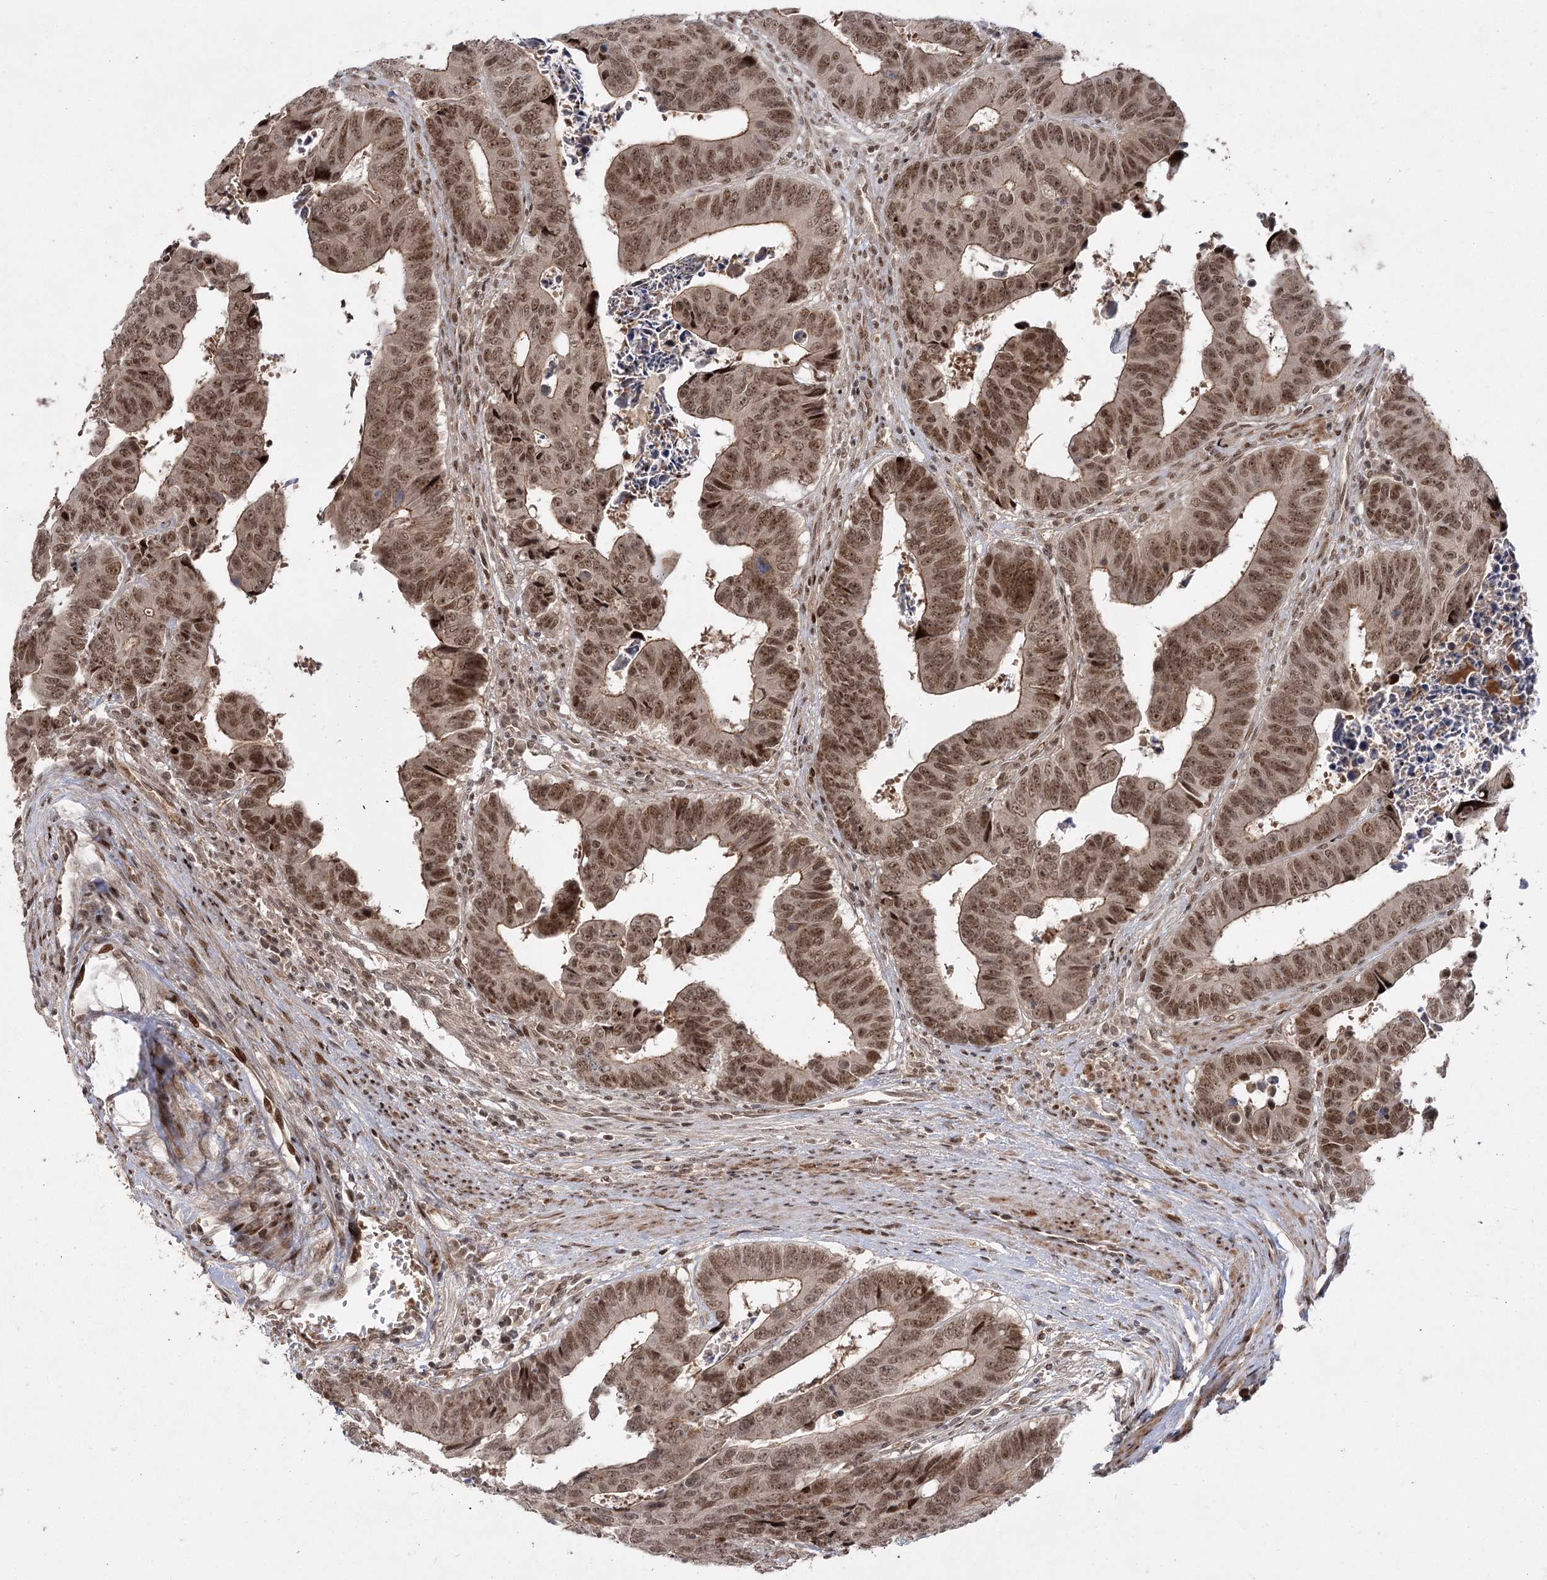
{"staining": {"intensity": "moderate", "quantity": ">75%", "location": "cytoplasmic/membranous,nuclear"}, "tissue": "colorectal cancer", "cell_type": "Tumor cells", "image_type": "cancer", "snomed": [{"axis": "morphology", "description": "Adenocarcinoma, NOS"}, {"axis": "topography", "description": "Rectum"}], "caption": "There is medium levels of moderate cytoplasmic/membranous and nuclear expression in tumor cells of adenocarcinoma (colorectal), as demonstrated by immunohistochemical staining (brown color).", "gene": "HELQ", "patient": {"sex": "male", "age": 84}}